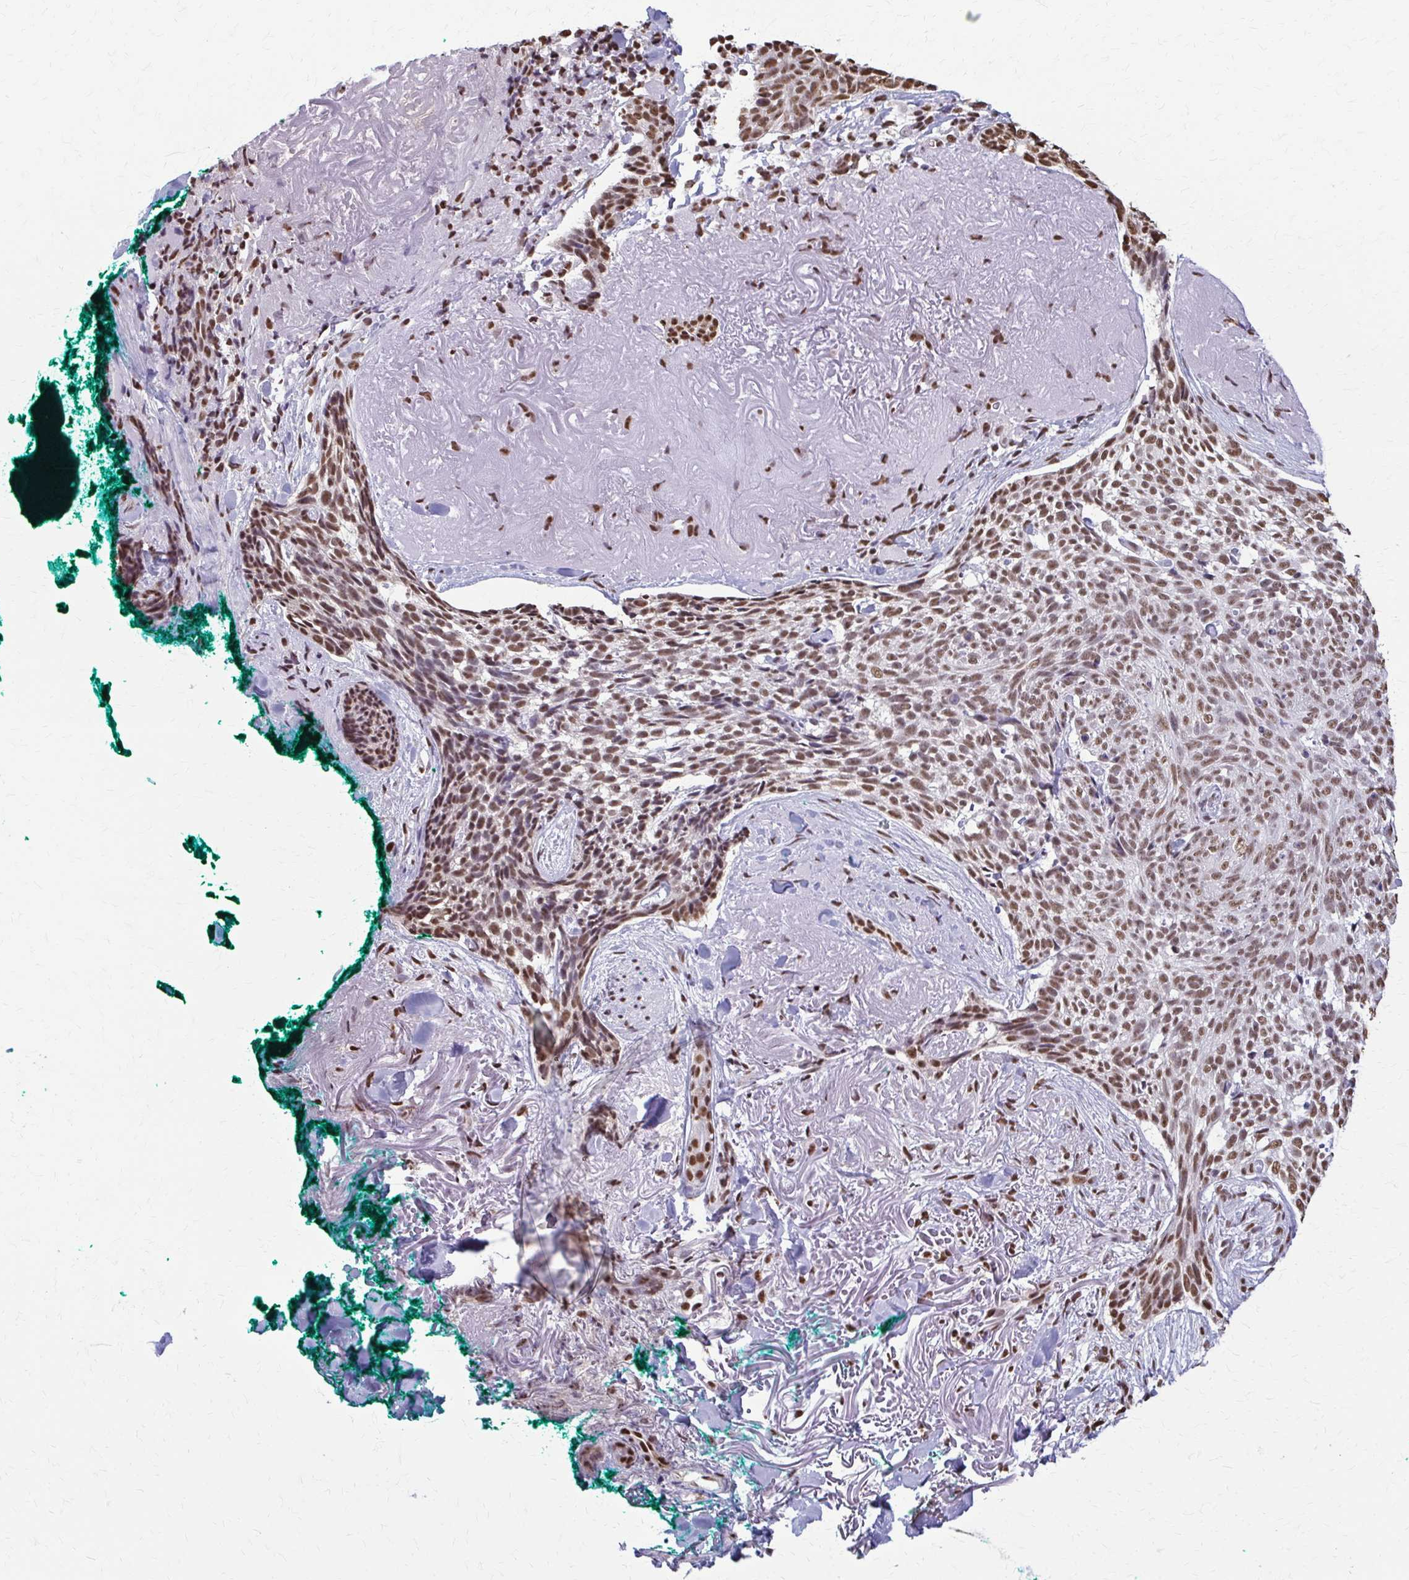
{"staining": {"intensity": "moderate", "quantity": ">75%", "location": "nuclear"}, "tissue": "skin cancer", "cell_type": "Tumor cells", "image_type": "cancer", "snomed": [{"axis": "morphology", "description": "Basal cell carcinoma"}, {"axis": "topography", "description": "Skin"}, {"axis": "topography", "description": "Skin of face"}], "caption": "Immunohistochemical staining of human basal cell carcinoma (skin) displays medium levels of moderate nuclear protein staining in about >75% of tumor cells. Nuclei are stained in blue.", "gene": "SNRPA", "patient": {"sex": "female", "age": 95}}